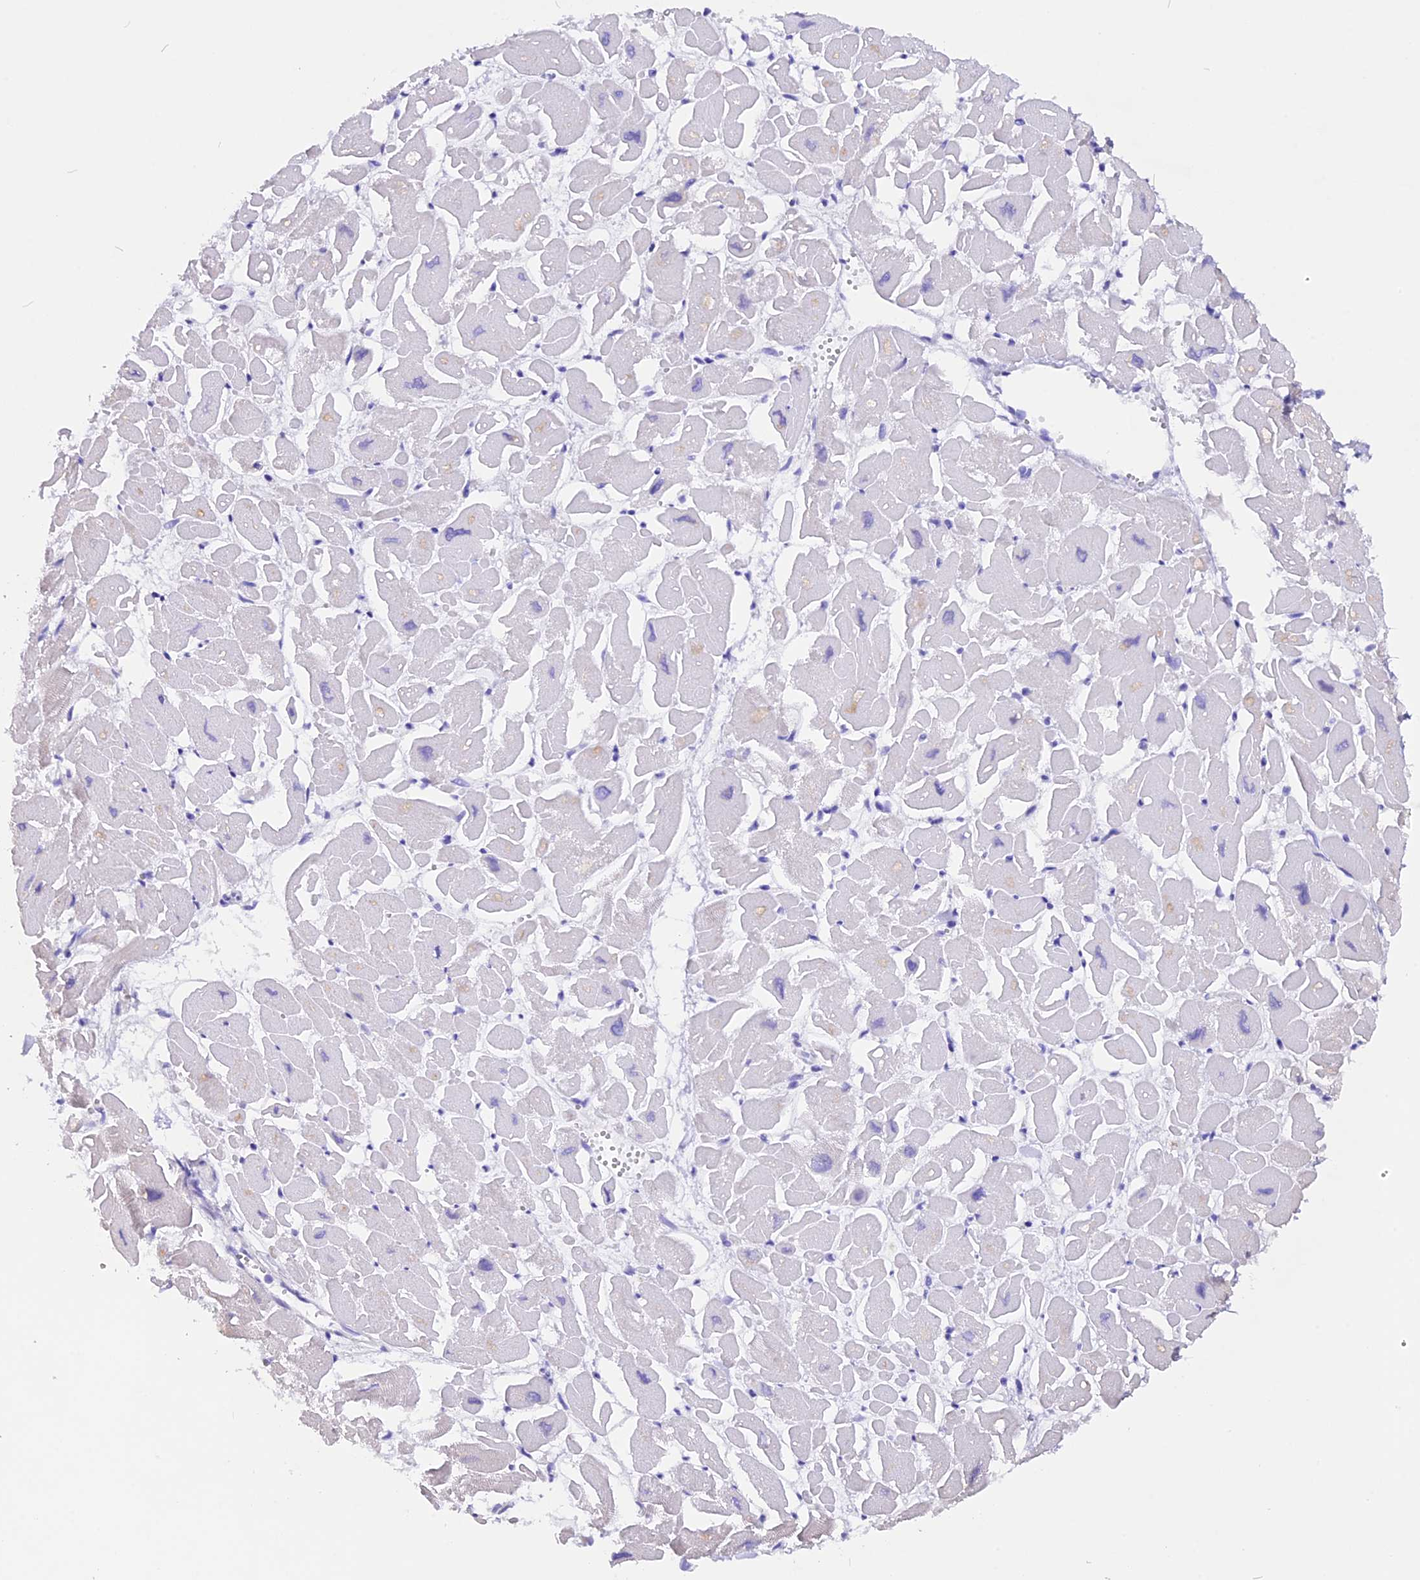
{"staining": {"intensity": "weak", "quantity": "25%-75%", "location": "cytoplasmic/membranous"}, "tissue": "heart muscle", "cell_type": "Cardiomyocytes", "image_type": "normal", "snomed": [{"axis": "morphology", "description": "Normal tissue, NOS"}, {"axis": "topography", "description": "Heart"}], "caption": "This photomicrograph demonstrates immunohistochemistry staining of benign heart muscle, with low weak cytoplasmic/membranous staining in about 25%-75% of cardiomyocytes.", "gene": "MARK4", "patient": {"sex": "male", "age": 54}}